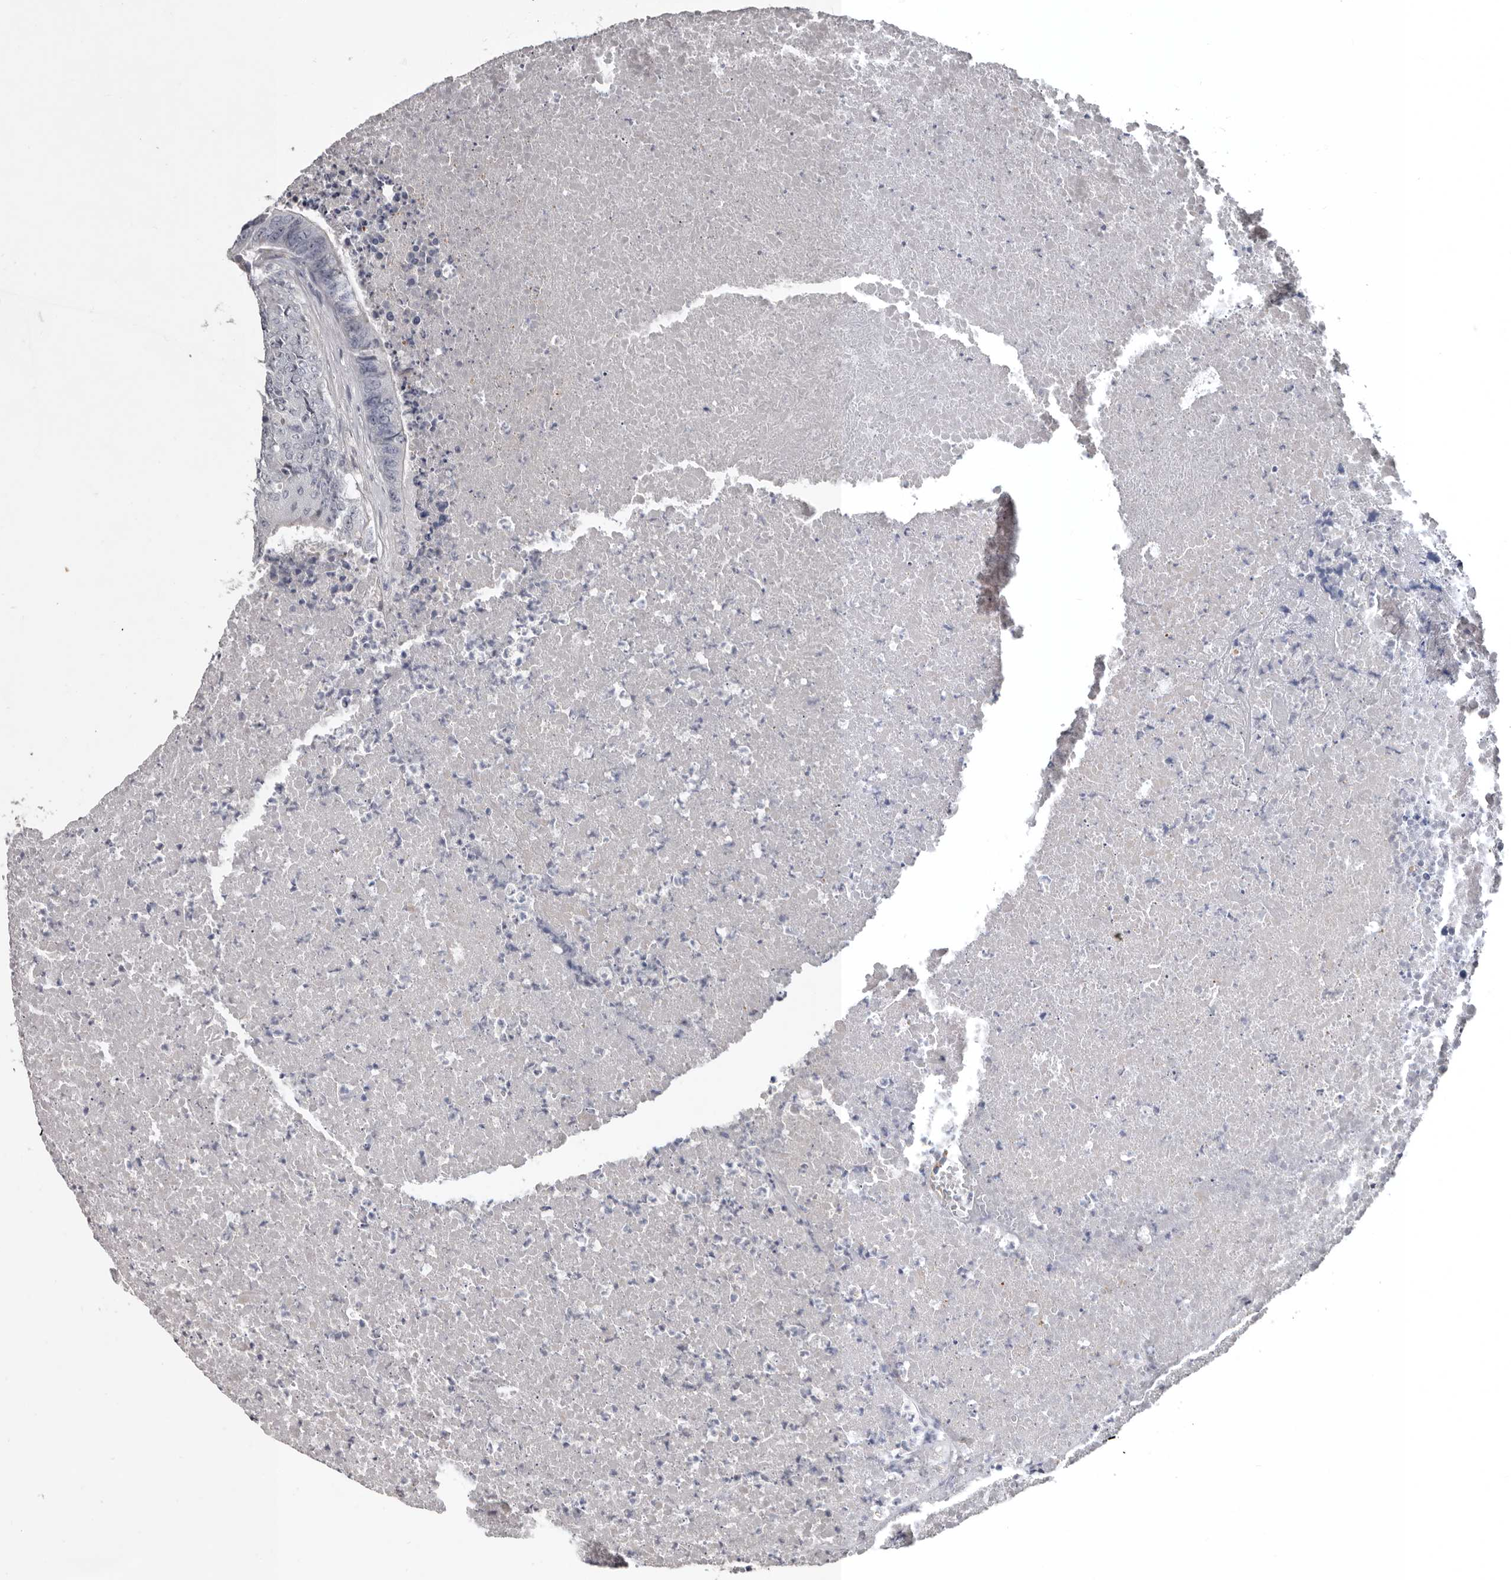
{"staining": {"intensity": "negative", "quantity": "none", "location": "none"}, "tissue": "colorectal cancer", "cell_type": "Tumor cells", "image_type": "cancer", "snomed": [{"axis": "morphology", "description": "Adenocarcinoma, NOS"}, {"axis": "topography", "description": "Colon"}], "caption": "Colorectal adenocarcinoma was stained to show a protein in brown. There is no significant expression in tumor cells.", "gene": "RNF217", "patient": {"sex": "male", "age": 87}}